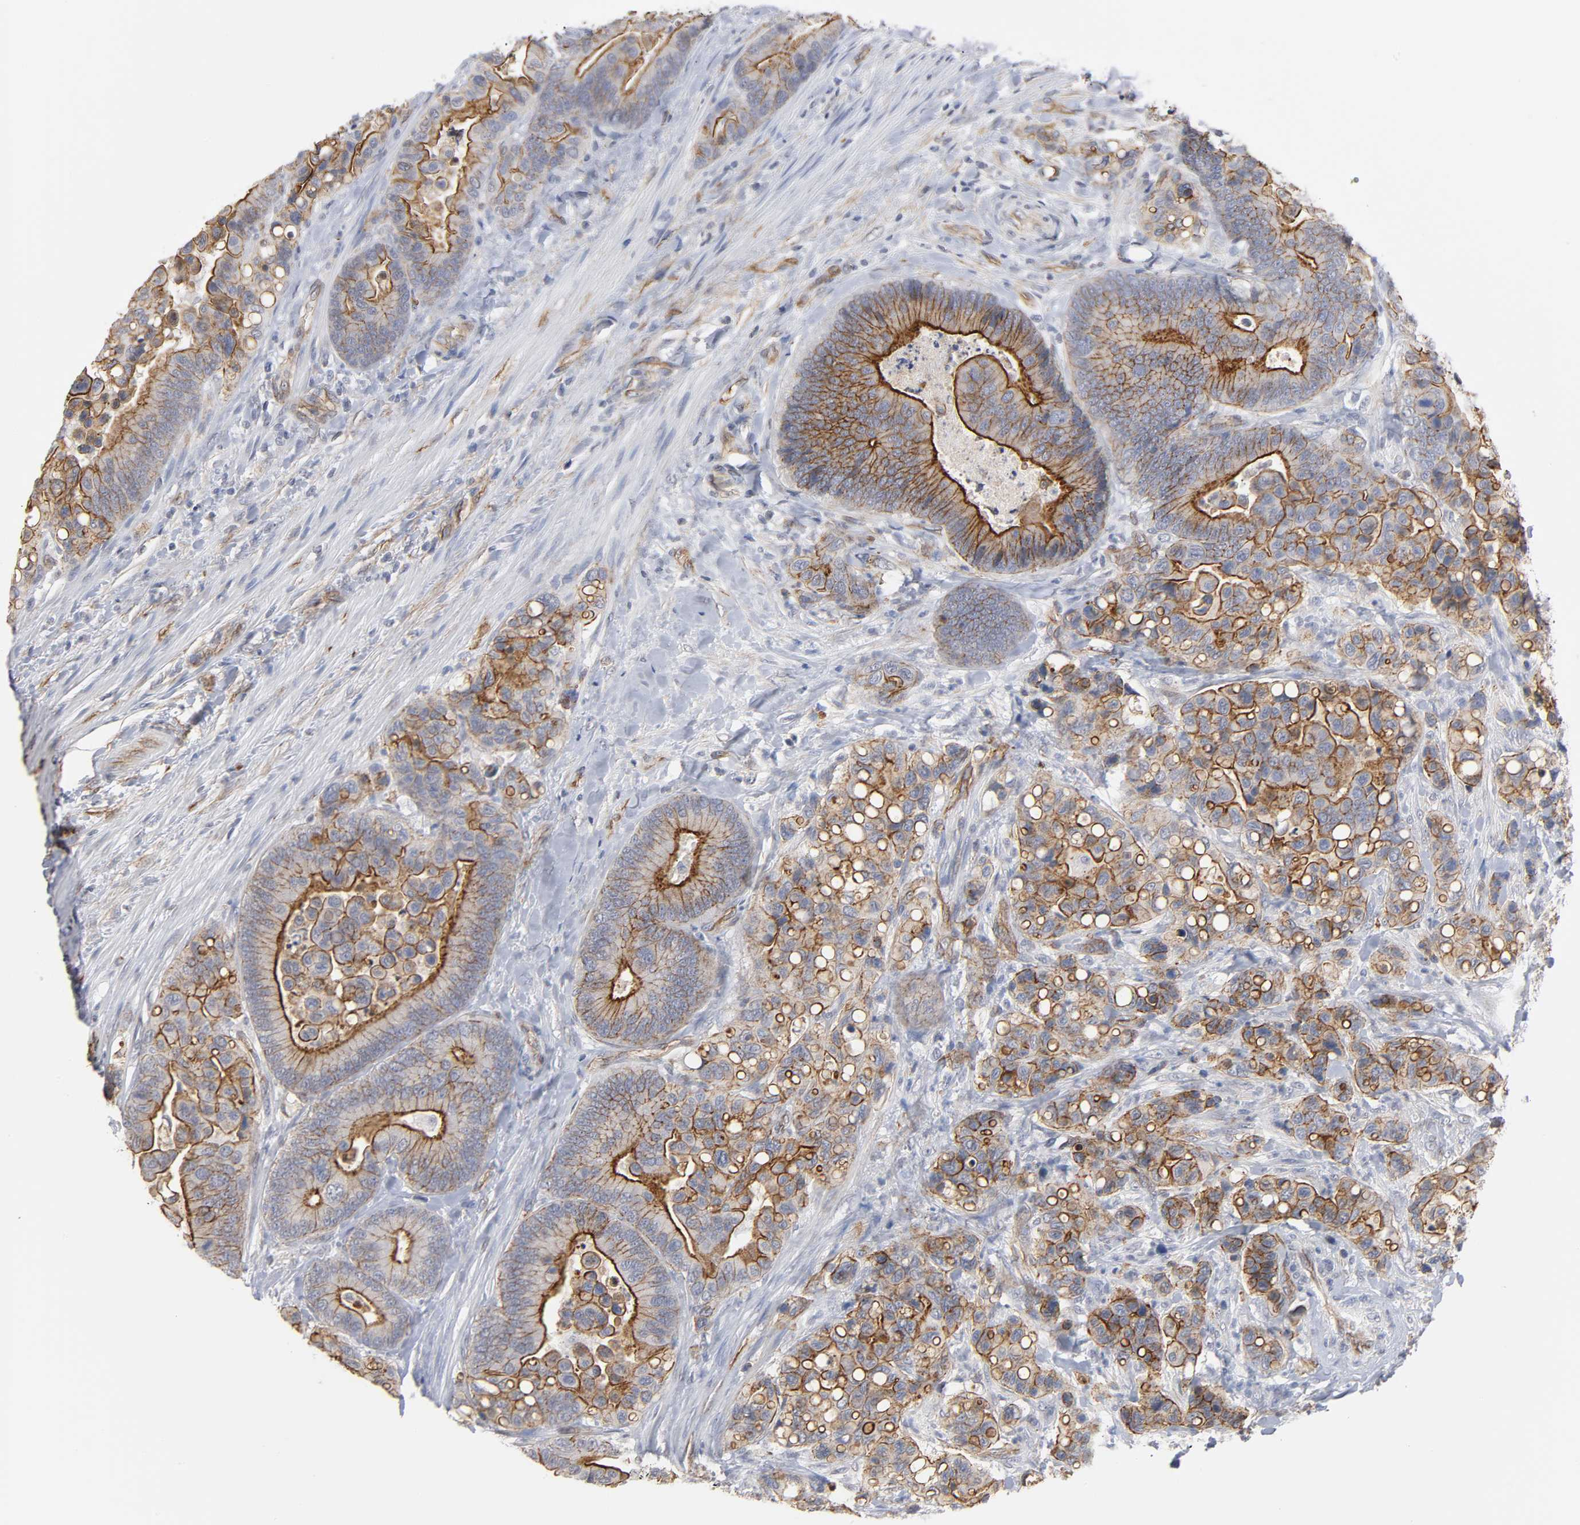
{"staining": {"intensity": "strong", "quantity": ">75%", "location": "cytoplasmic/membranous"}, "tissue": "colorectal cancer", "cell_type": "Tumor cells", "image_type": "cancer", "snomed": [{"axis": "morphology", "description": "Normal tissue, NOS"}, {"axis": "morphology", "description": "Adenocarcinoma, NOS"}, {"axis": "topography", "description": "Colon"}], "caption": "Protein expression analysis of human colorectal cancer (adenocarcinoma) reveals strong cytoplasmic/membranous expression in about >75% of tumor cells.", "gene": "SPTAN1", "patient": {"sex": "male", "age": 82}}